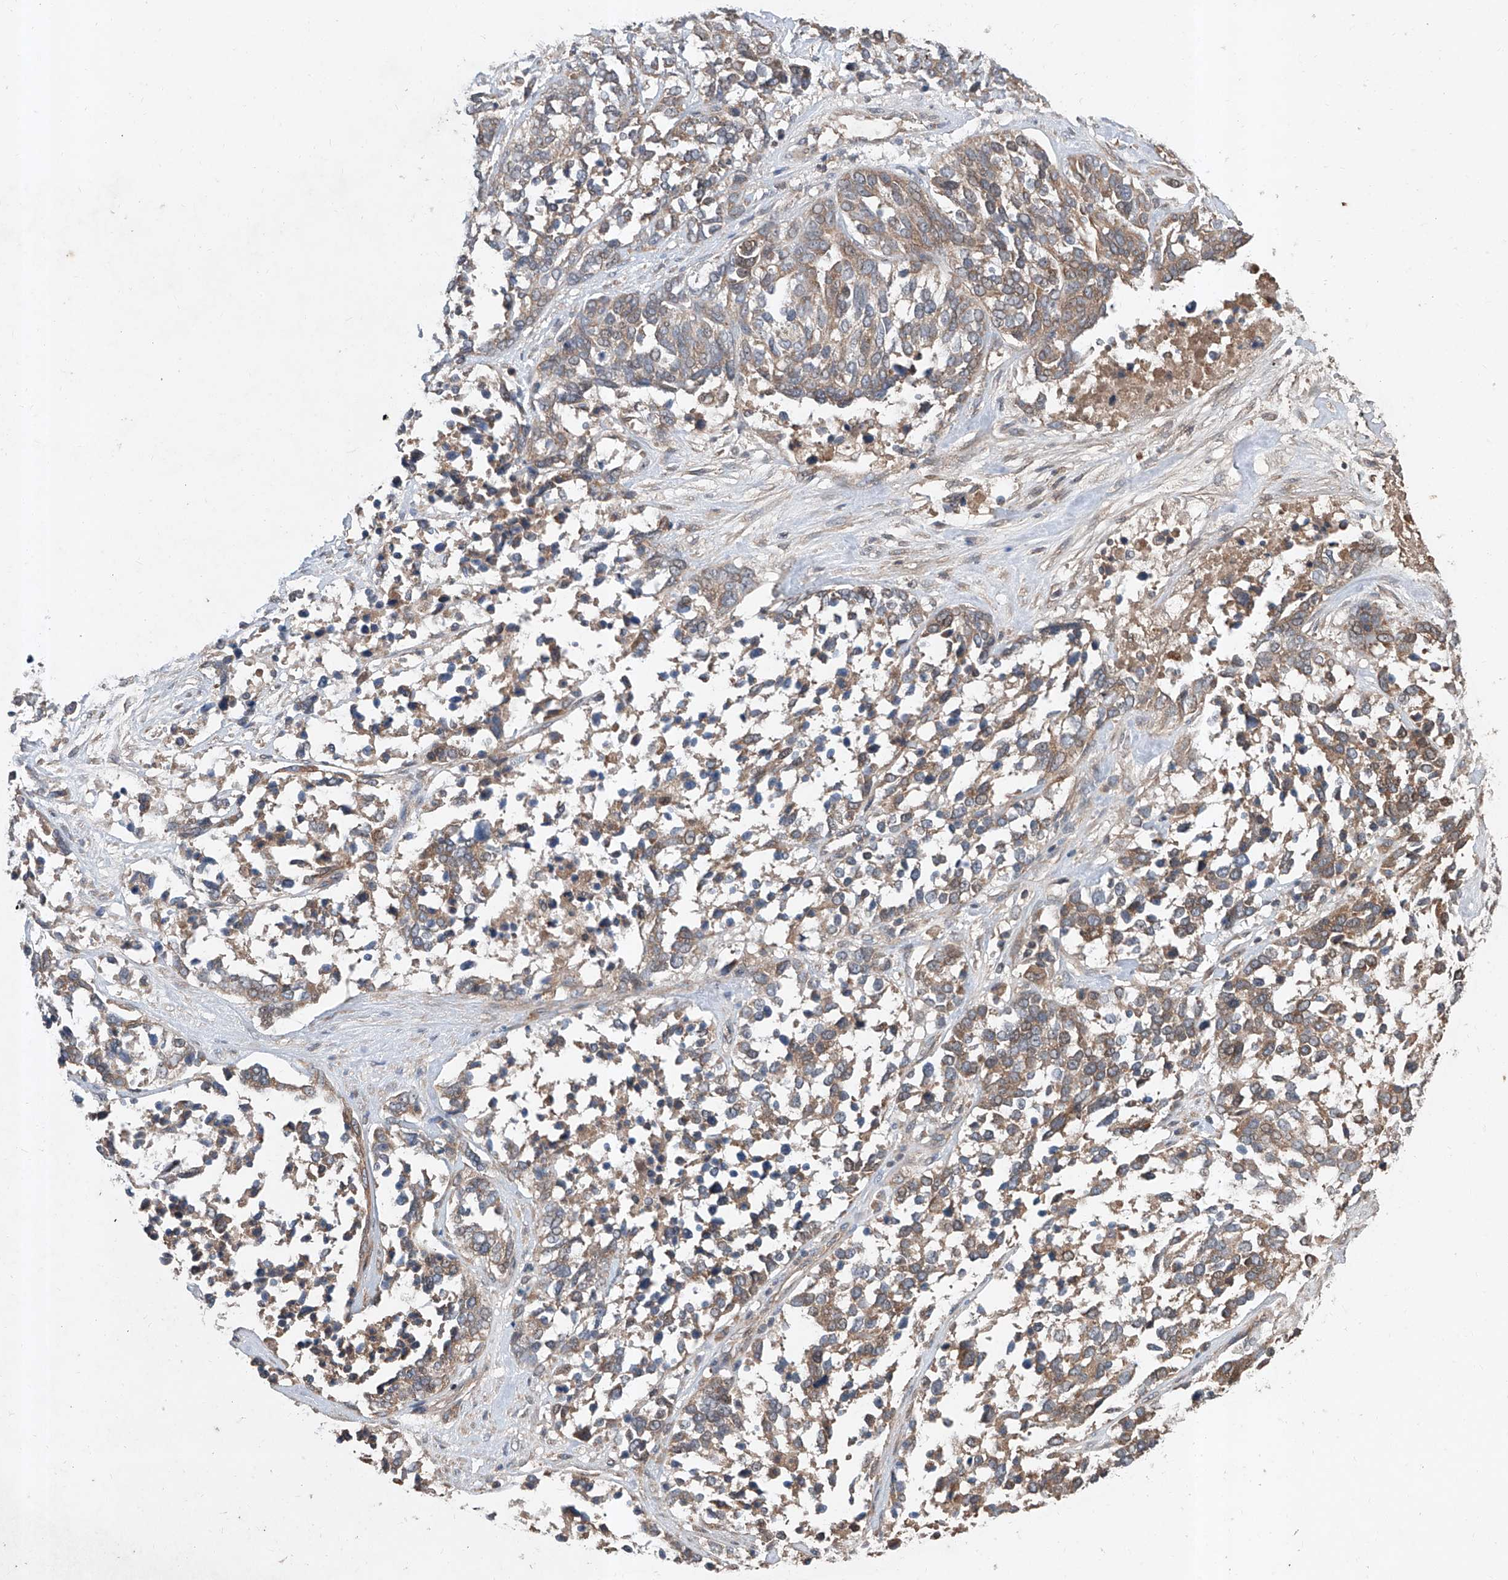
{"staining": {"intensity": "moderate", "quantity": ">75%", "location": "cytoplasmic/membranous"}, "tissue": "ovarian cancer", "cell_type": "Tumor cells", "image_type": "cancer", "snomed": [{"axis": "morphology", "description": "Cystadenocarcinoma, serous, NOS"}, {"axis": "topography", "description": "Ovary"}], "caption": "Ovarian serous cystadenocarcinoma tissue shows moderate cytoplasmic/membranous staining in approximately >75% of tumor cells, visualized by immunohistochemistry.", "gene": "ADAM23", "patient": {"sex": "female", "age": 44}}